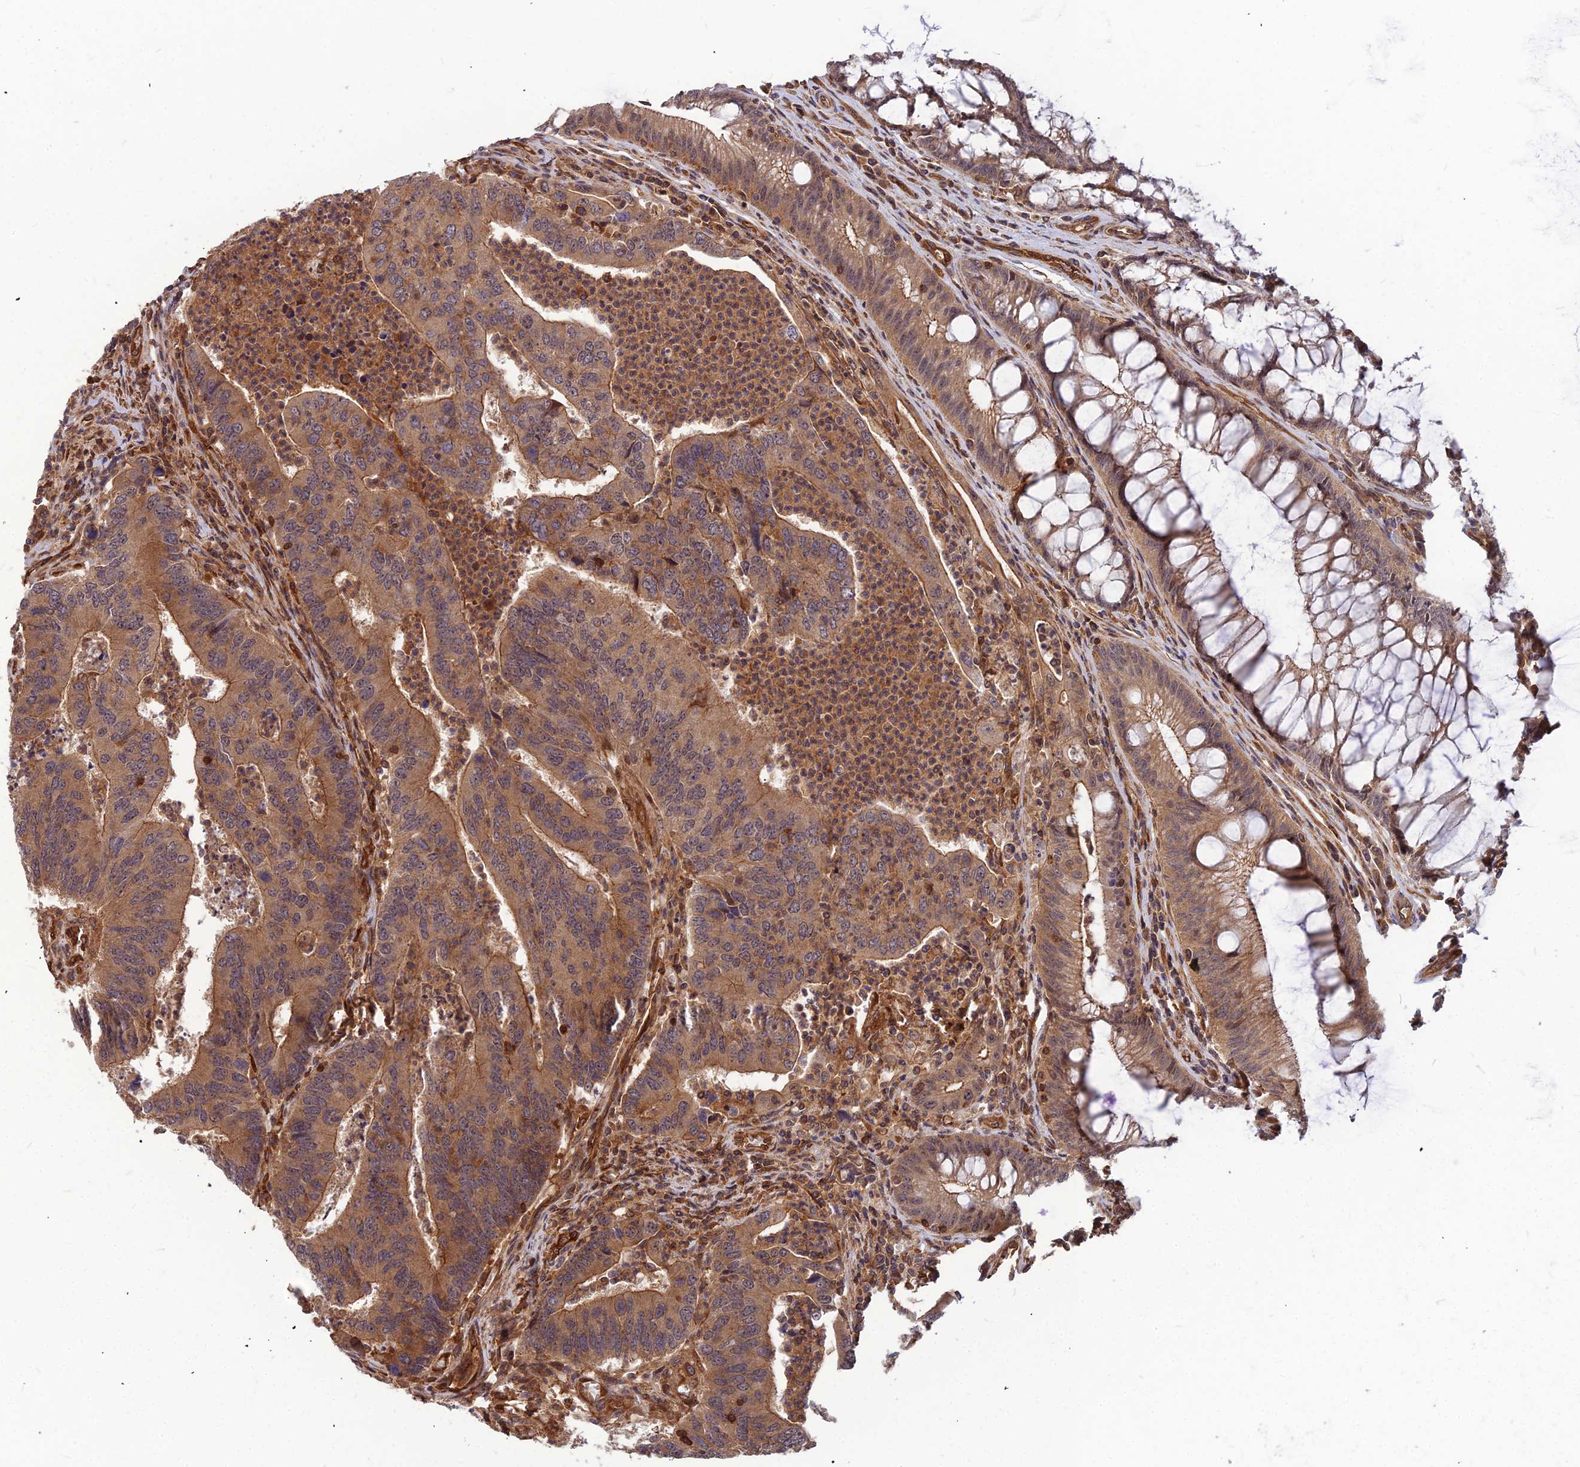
{"staining": {"intensity": "moderate", "quantity": ">75%", "location": "cytoplasmic/membranous"}, "tissue": "colorectal cancer", "cell_type": "Tumor cells", "image_type": "cancer", "snomed": [{"axis": "morphology", "description": "Adenocarcinoma, NOS"}, {"axis": "topography", "description": "Colon"}], "caption": "The immunohistochemical stain labels moderate cytoplasmic/membranous expression in tumor cells of colorectal cancer tissue. Using DAB (brown) and hematoxylin (blue) stains, captured at high magnification using brightfield microscopy.", "gene": "ZNF467", "patient": {"sex": "female", "age": 67}}